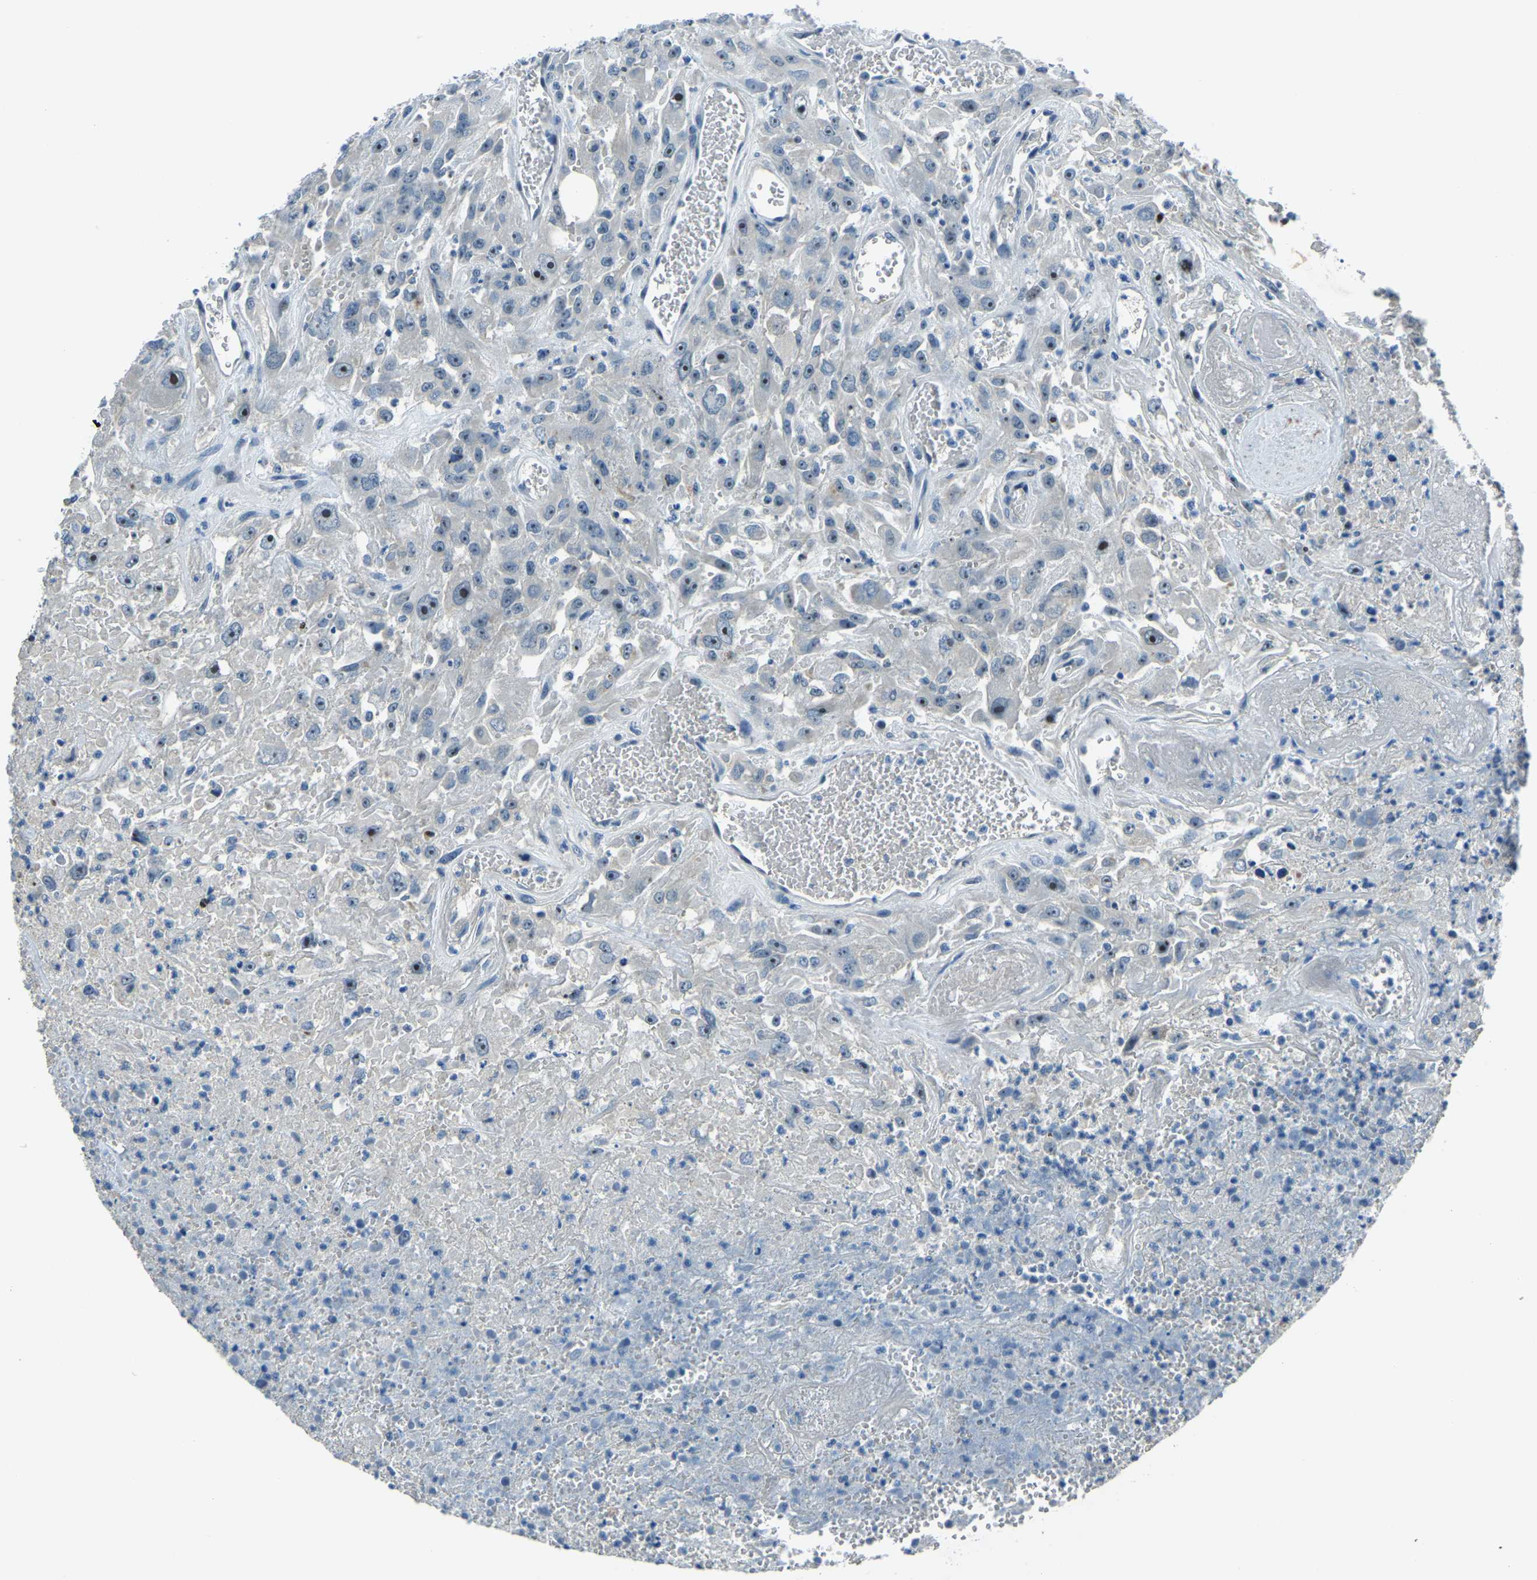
{"staining": {"intensity": "moderate", "quantity": "25%-75%", "location": "nuclear"}, "tissue": "urothelial cancer", "cell_type": "Tumor cells", "image_type": "cancer", "snomed": [{"axis": "morphology", "description": "Urothelial carcinoma, High grade"}, {"axis": "topography", "description": "Urinary bladder"}], "caption": "Protein staining of urothelial cancer tissue shows moderate nuclear staining in about 25%-75% of tumor cells.", "gene": "RRP1", "patient": {"sex": "male", "age": 46}}